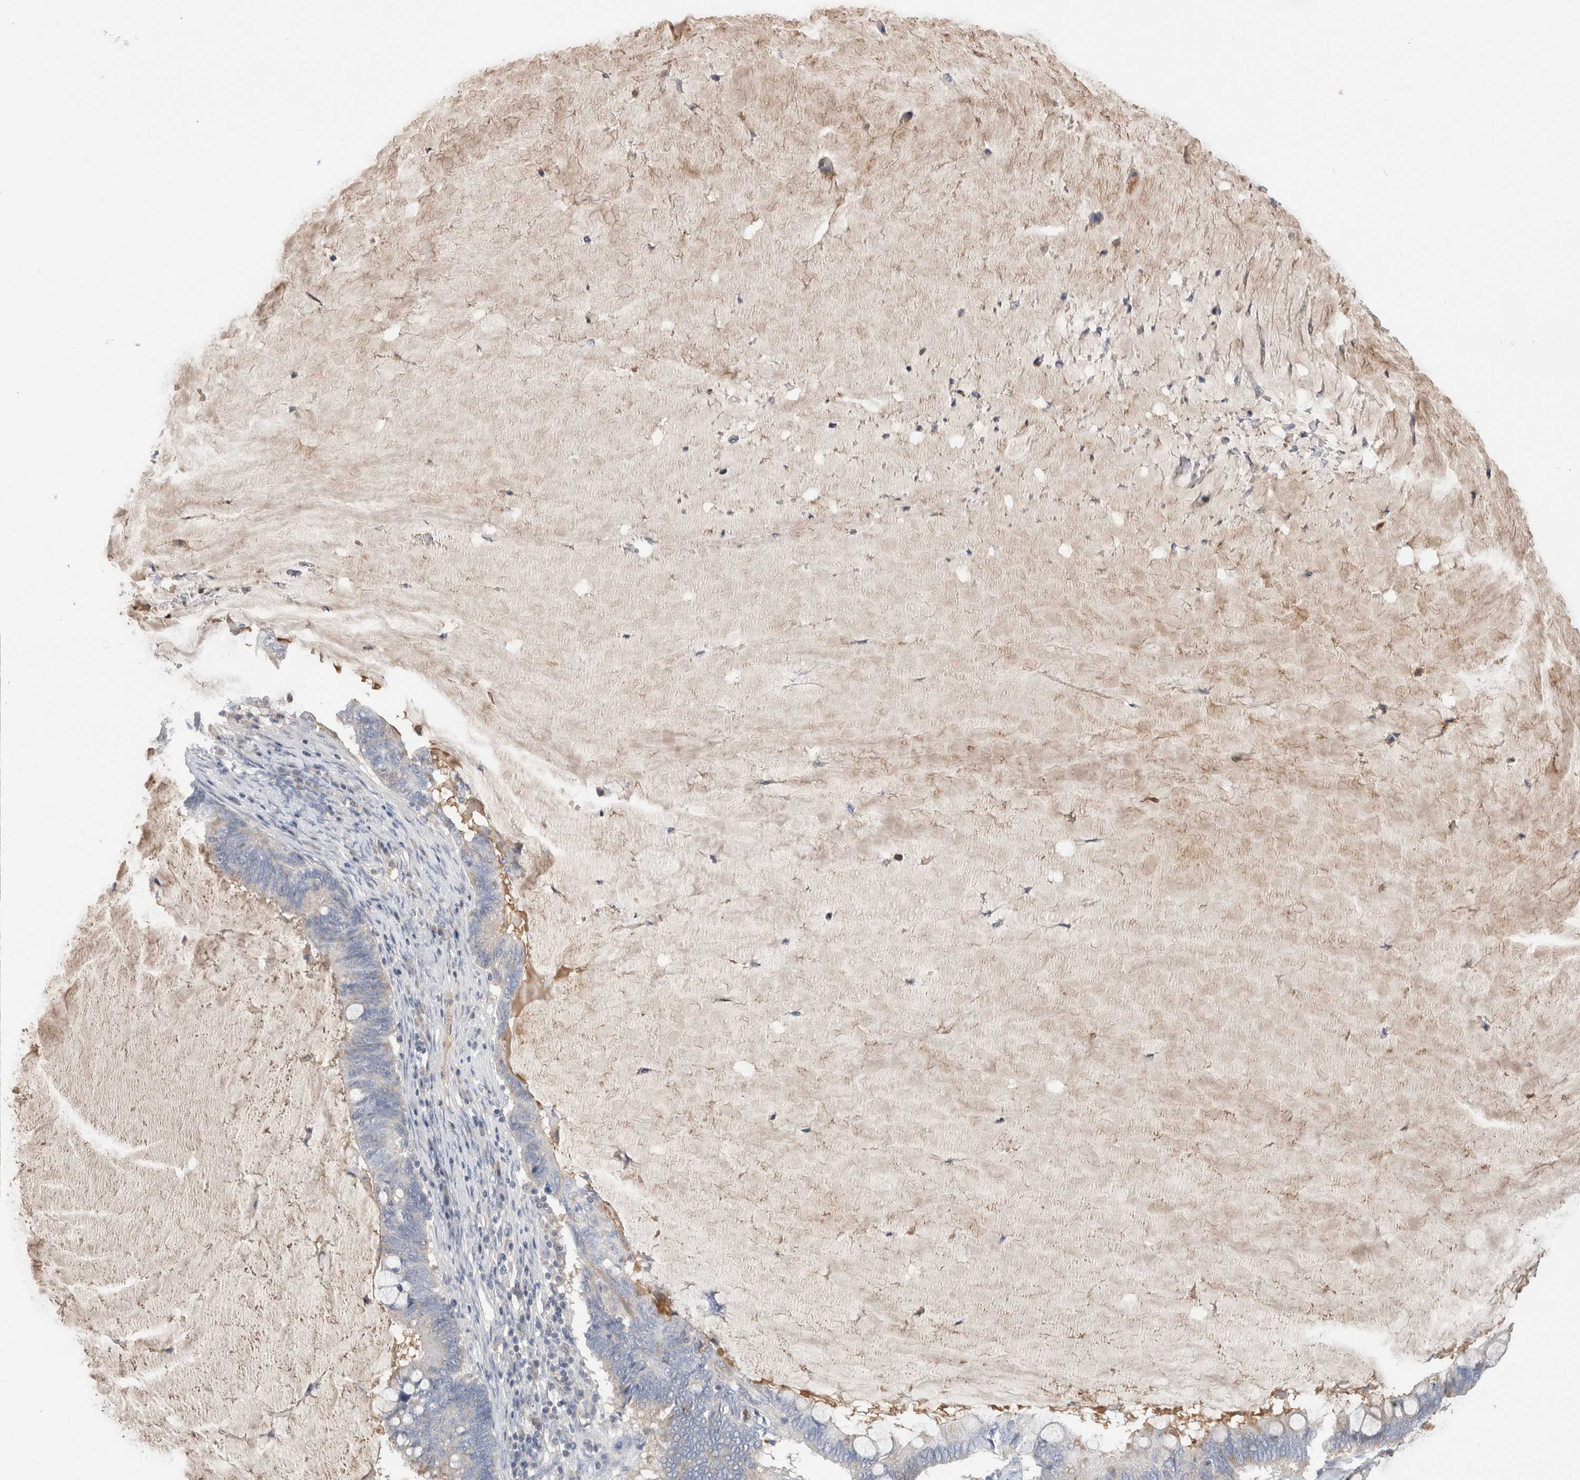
{"staining": {"intensity": "negative", "quantity": "none", "location": "none"}, "tissue": "ovarian cancer", "cell_type": "Tumor cells", "image_type": "cancer", "snomed": [{"axis": "morphology", "description": "Cystadenocarcinoma, mucinous, NOS"}, {"axis": "topography", "description": "Ovary"}], "caption": "This is a photomicrograph of immunohistochemistry staining of ovarian cancer (mucinous cystadenocarcinoma), which shows no positivity in tumor cells.", "gene": "SCGB1A1", "patient": {"sex": "female", "age": 61}}